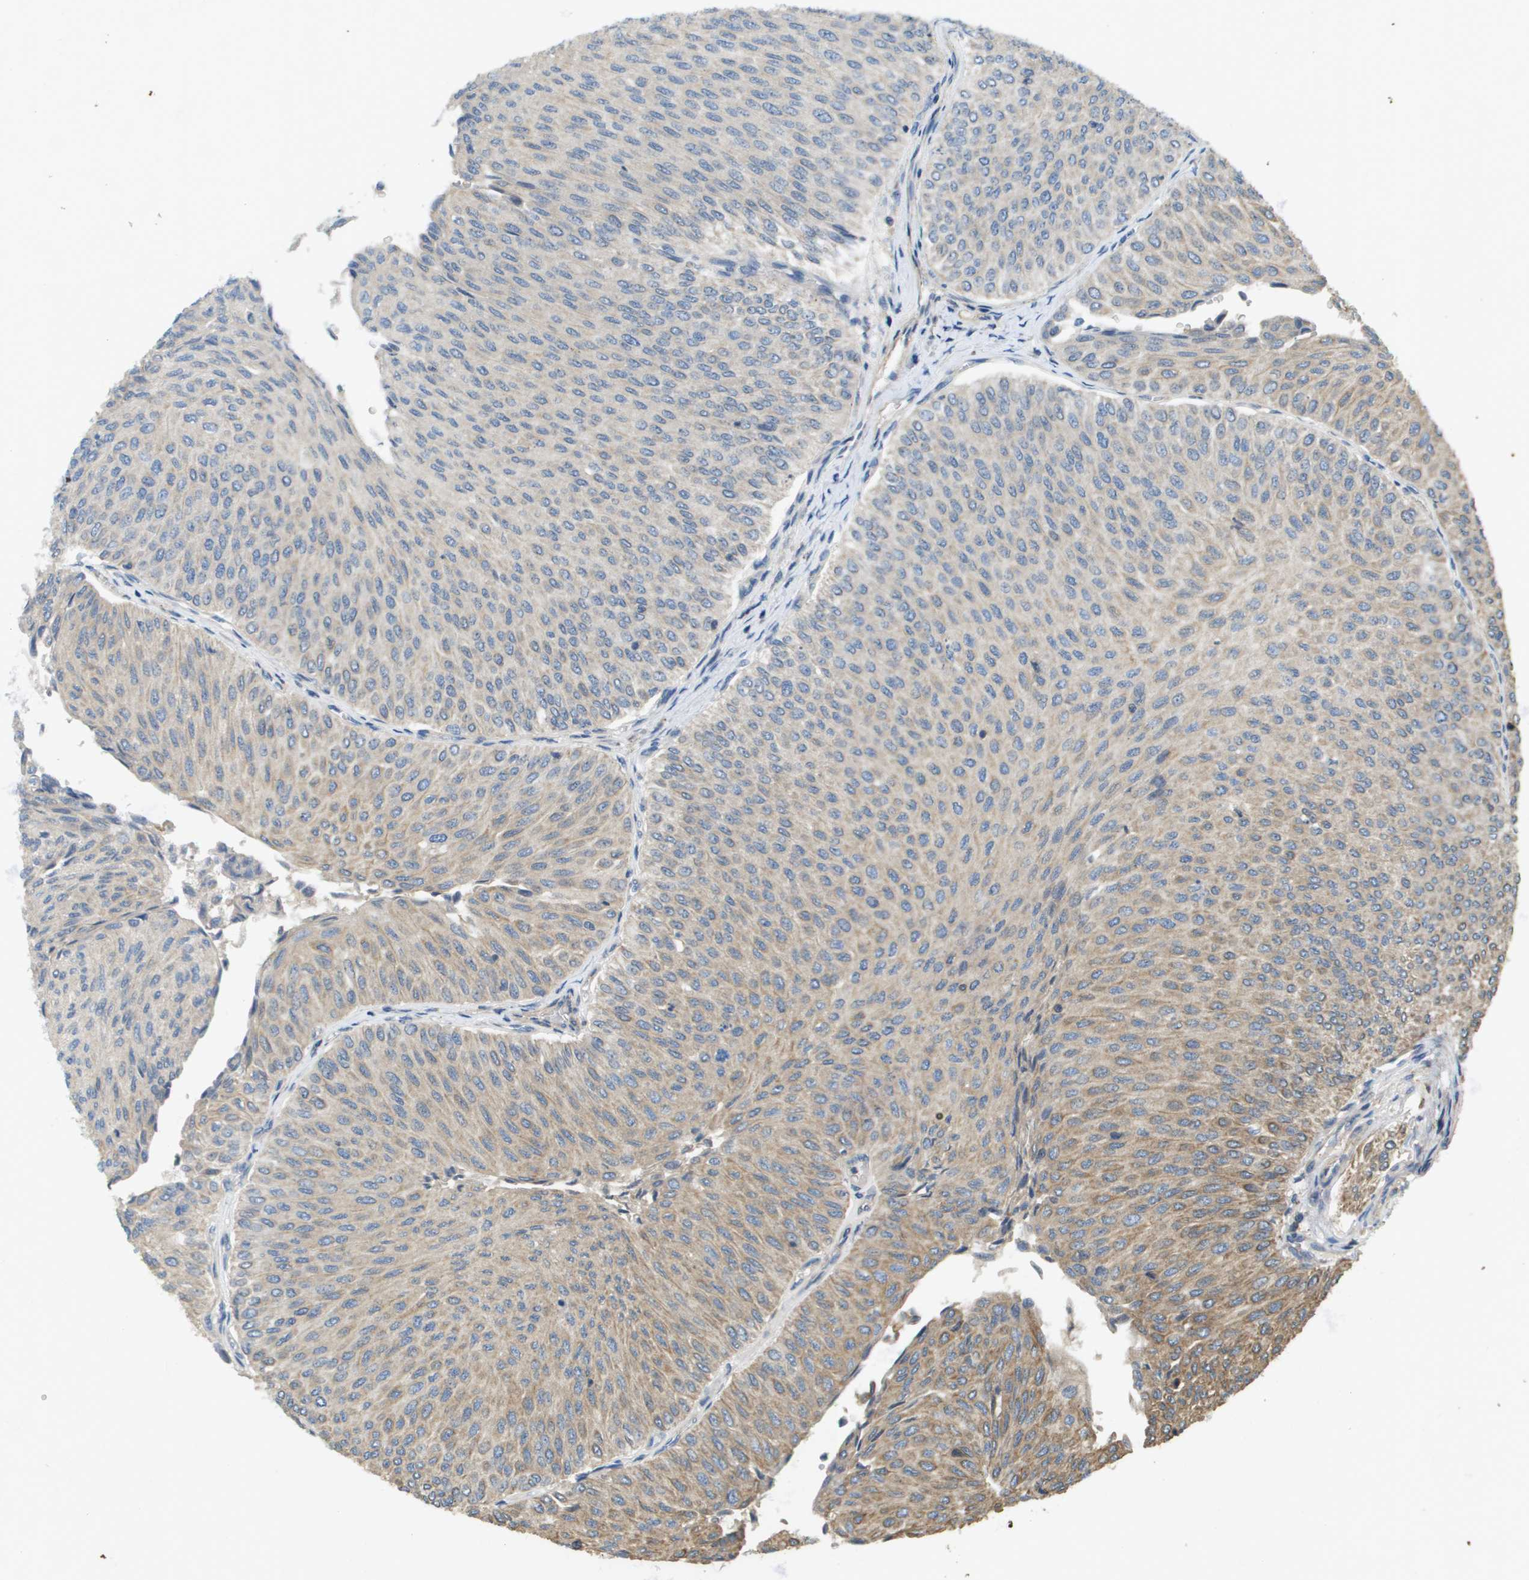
{"staining": {"intensity": "weak", "quantity": "<25%", "location": "cytoplasmic/membranous"}, "tissue": "urothelial cancer", "cell_type": "Tumor cells", "image_type": "cancer", "snomed": [{"axis": "morphology", "description": "Urothelial carcinoma, Low grade"}, {"axis": "topography", "description": "Urinary bladder"}], "caption": "Low-grade urothelial carcinoma was stained to show a protein in brown. There is no significant expression in tumor cells.", "gene": "KRT23", "patient": {"sex": "male", "age": 78}}